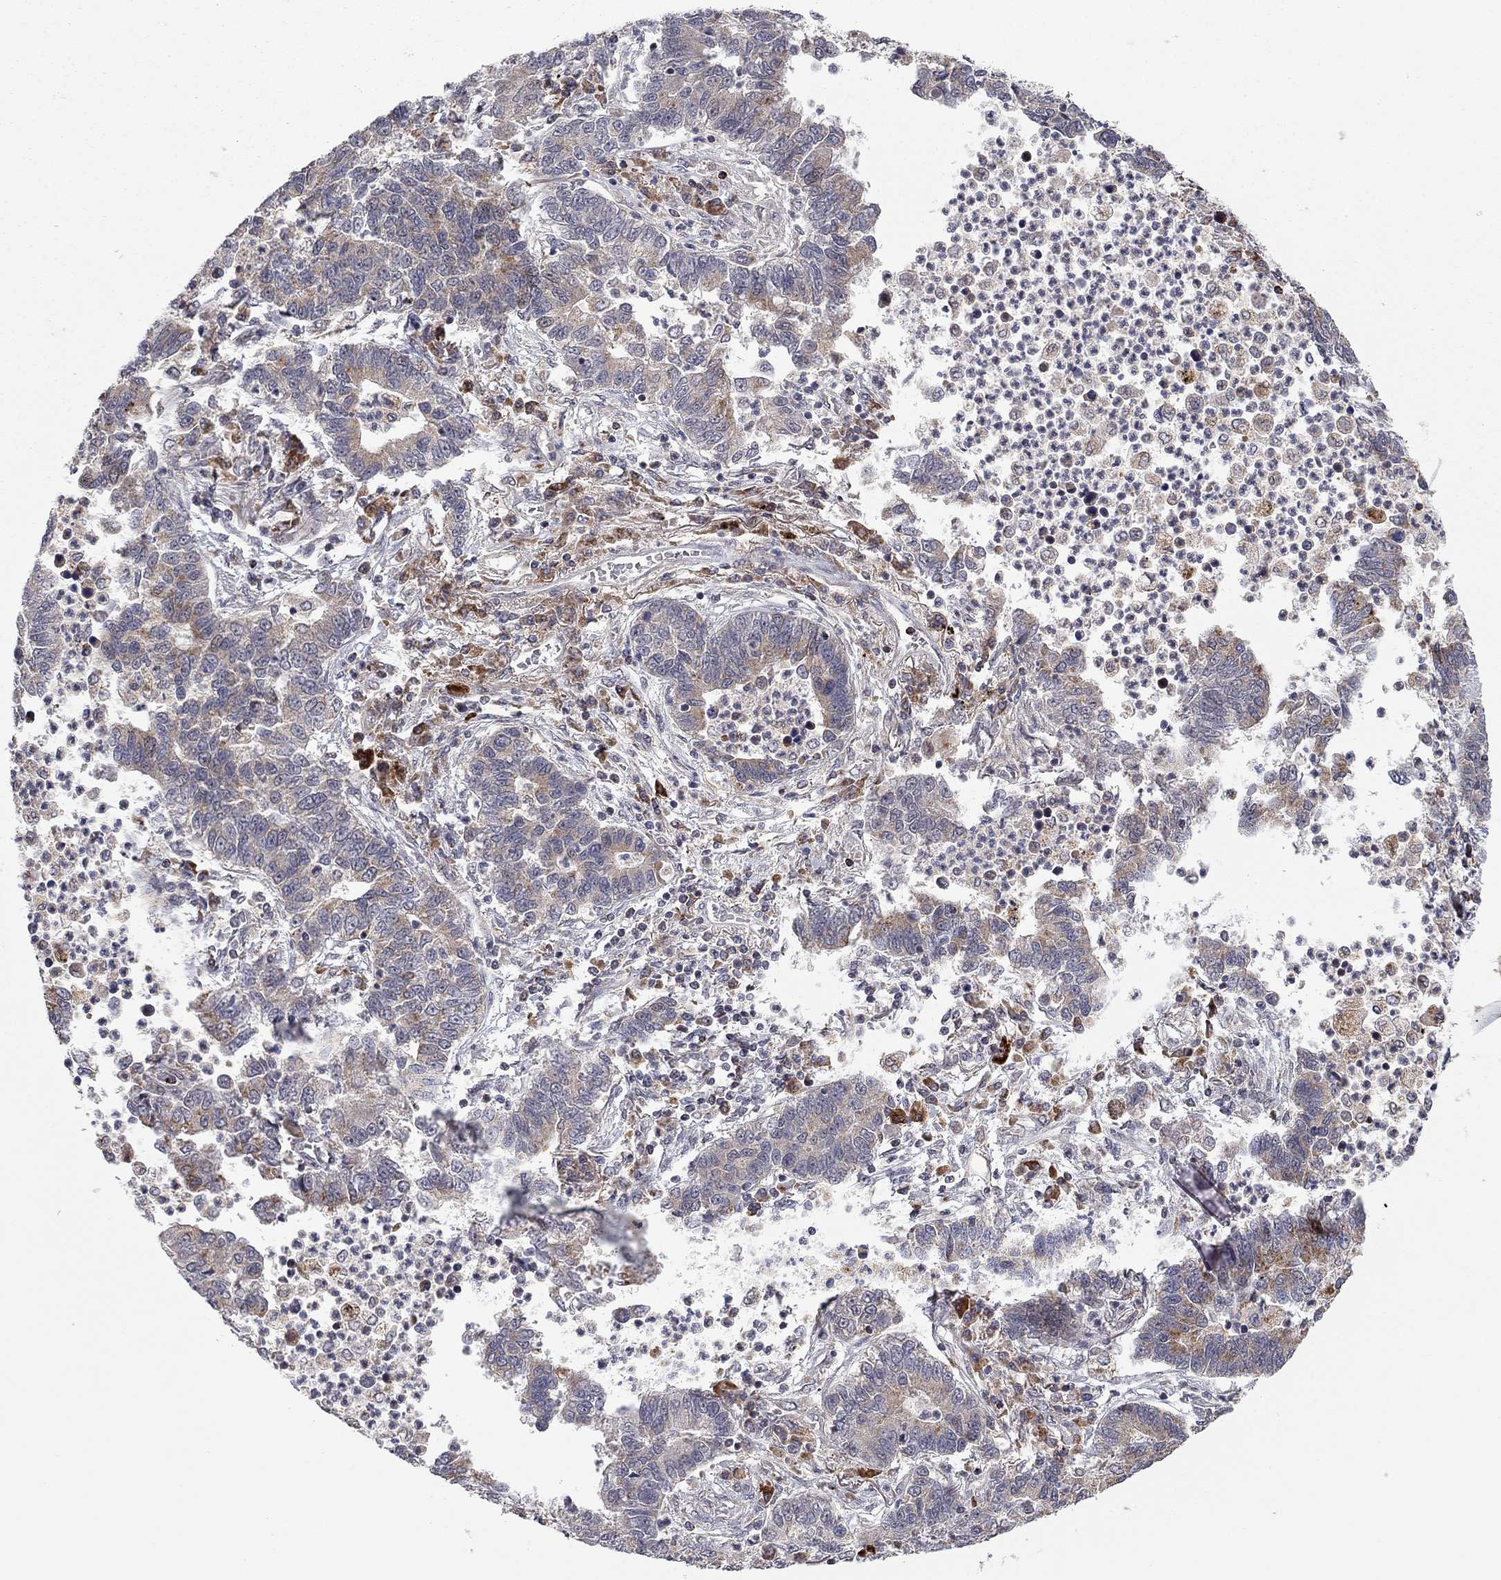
{"staining": {"intensity": "moderate", "quantity": "<25%", "location": "cytoplasmic/membranous"}, "tissue": "lung cancer", "cell_type": "Tumor cells", "image_type": "cancer", "snomed": [{"axis": "morphology", "description": "Adenocarcinoma, NOS"}, {"axis": "topography", "description": "Lung"}], "caption": "Lung cancer stained with a protein marker demonstrates moderate staining in tumor cells.", "gene": "IDS", "patient": {"sex": "female", "age": 57}}